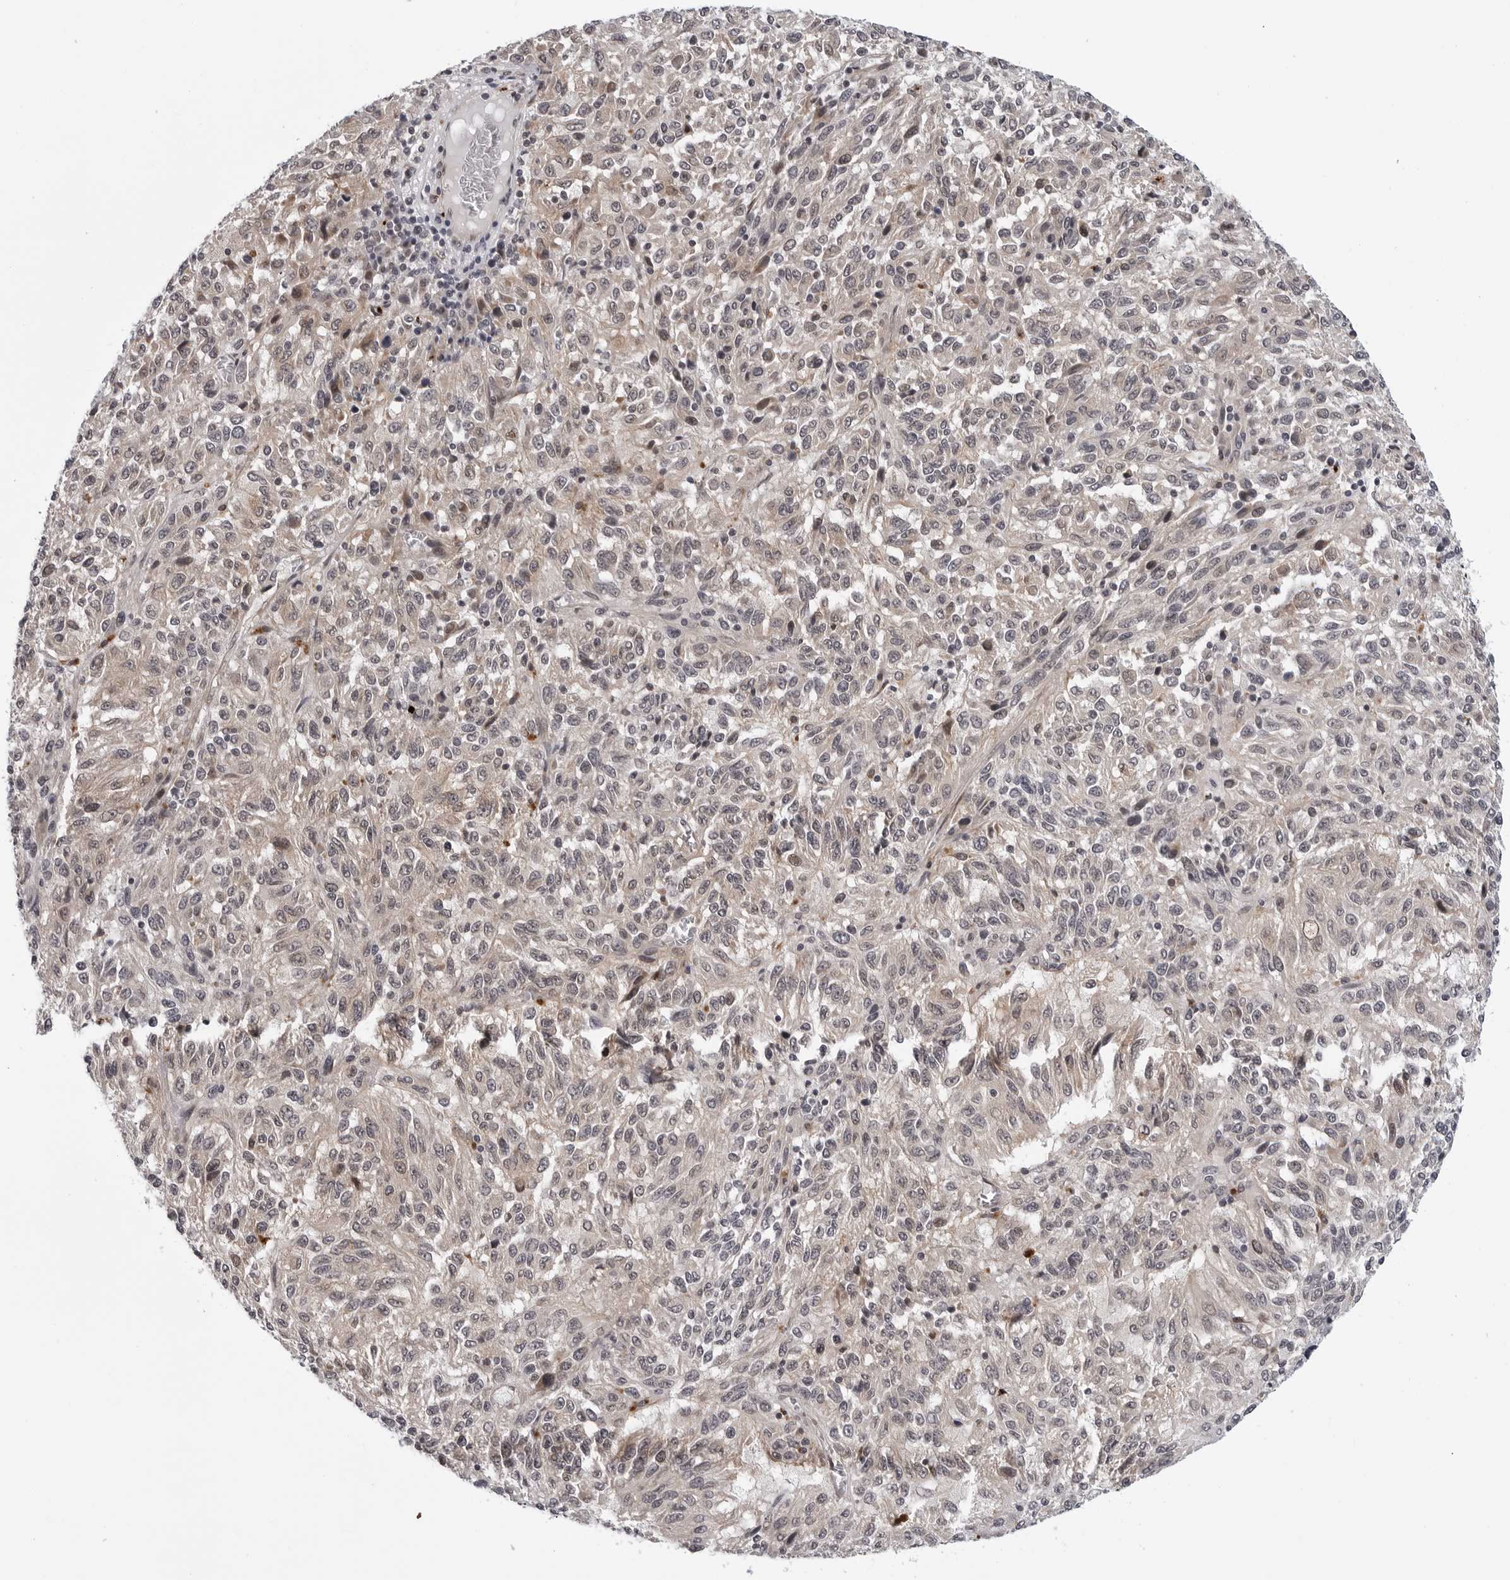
{"staining": {"intensity": "weak", "quantity": "25%-75%", "location": "cytoplasmic/membranous"}, "tissue": "melanoma", "cell_type": "Tumor cells", "image_type": "cancer", "snomed": [{"axis": "morphology", "description": "Malignant melanoma, Metastatic site"}, {"axis": "topography", "description": "Lung"}], "caption": "Immunohistochemistry (IHC) micrograph of neoplastic tissue: human malignant melanoma (metastatic site) stained using immunohistochemistry displays low levels of weak protein expression localized specifically in the cytoplasmic/membranous of tumor cells, appearing as a cytoplasmic/membranous brown color.", "gene": "KIAA1614", "patient": {"sex": "male", "age": 64}}